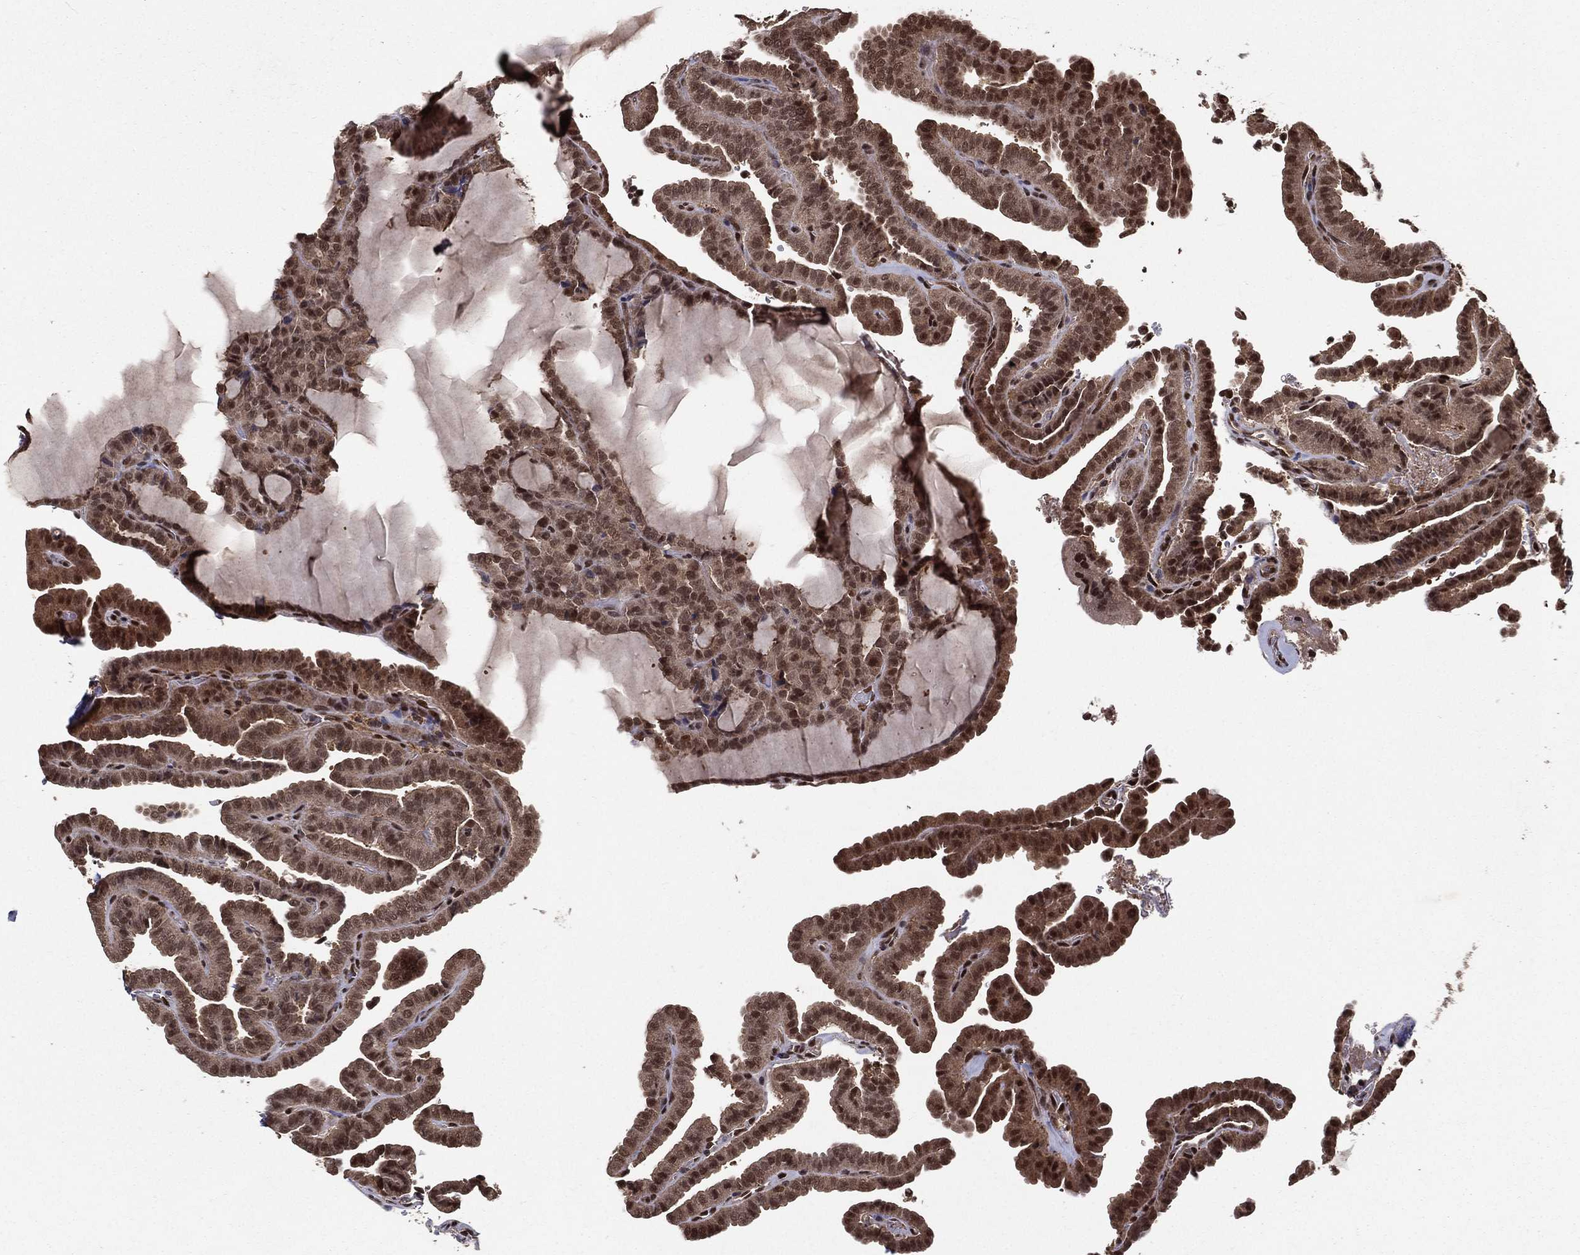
{"staining": {"intensity": "moderate", "quantity": "25%-75%", "location": "cytoplasmic/membranous,nuclear"}, "tissue": "thyroid cancer", "cell_type": "Tumor cells", "image_type": "cancer", "snomed": [{"axis": "morphology", "description": "Papillary adenocarcinoma, NOS"}, {"axis": "topography", "description": "Thyroid gland"}], "caption": "About 25%-75% of tumor cells in thyroid cancer exhibit moderate cytoplasmic/membranous and nuclear protein staining as visualized by brown immunohistochemical staining.", "gene": "CARM1", "patient": {"sex": "female", "age": 39}}